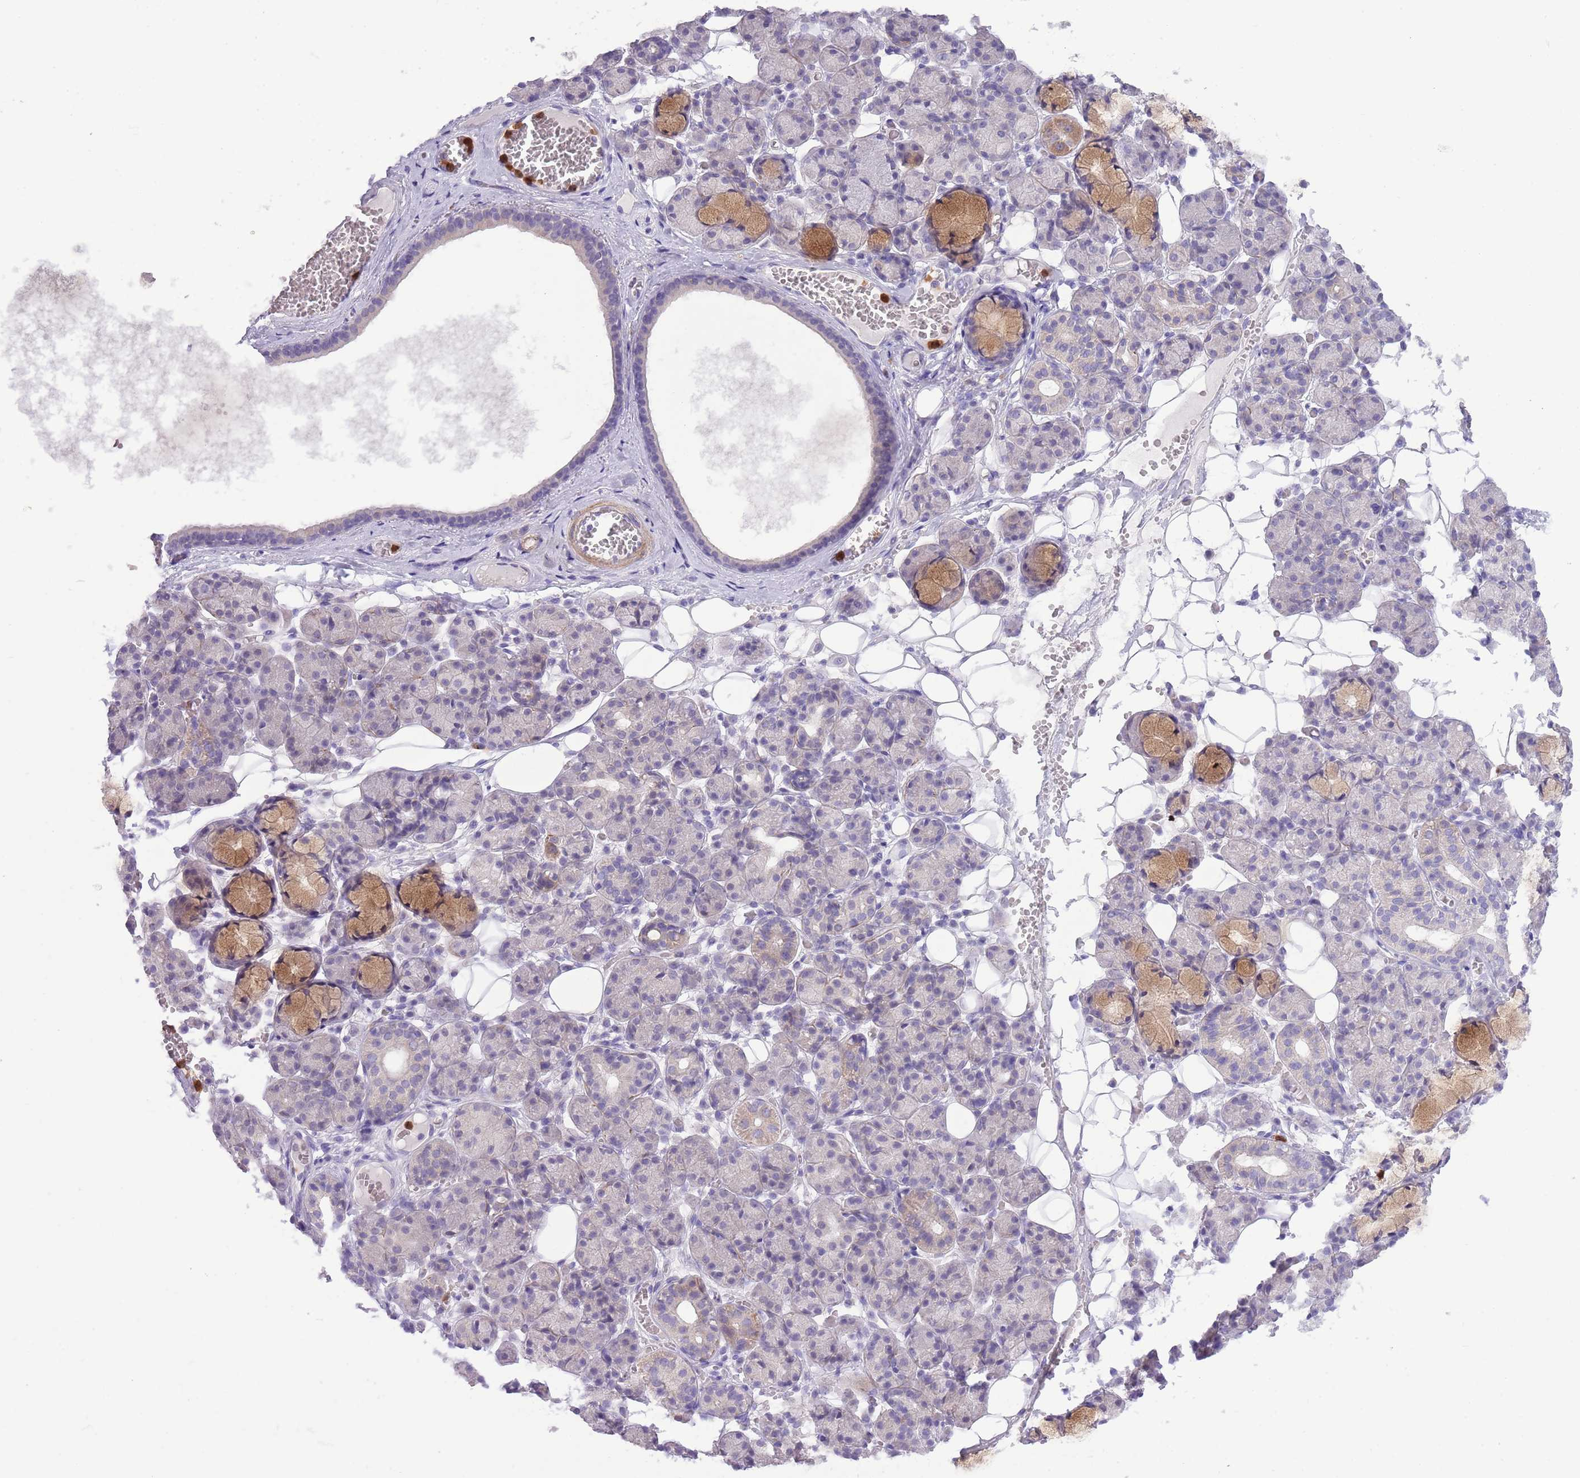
{"staining": {"intensity": "negative", "quantity": "none", "location": "none"}, "tissue": "salivary gland", "cell_type": "Glandular cells", "image_type": "normal", "snomed": [{"axis": "morphology", "description": "Normal tissue, NOS"}, {"axis": "topography", "description": "Salivary gland"}], "caption": "DAB immunohistochemical staining of benign salivary gland reveals no significant staining in glandular cells.", "gene": "OR6M1", "patient": {"sex": "male", "age": 63}}